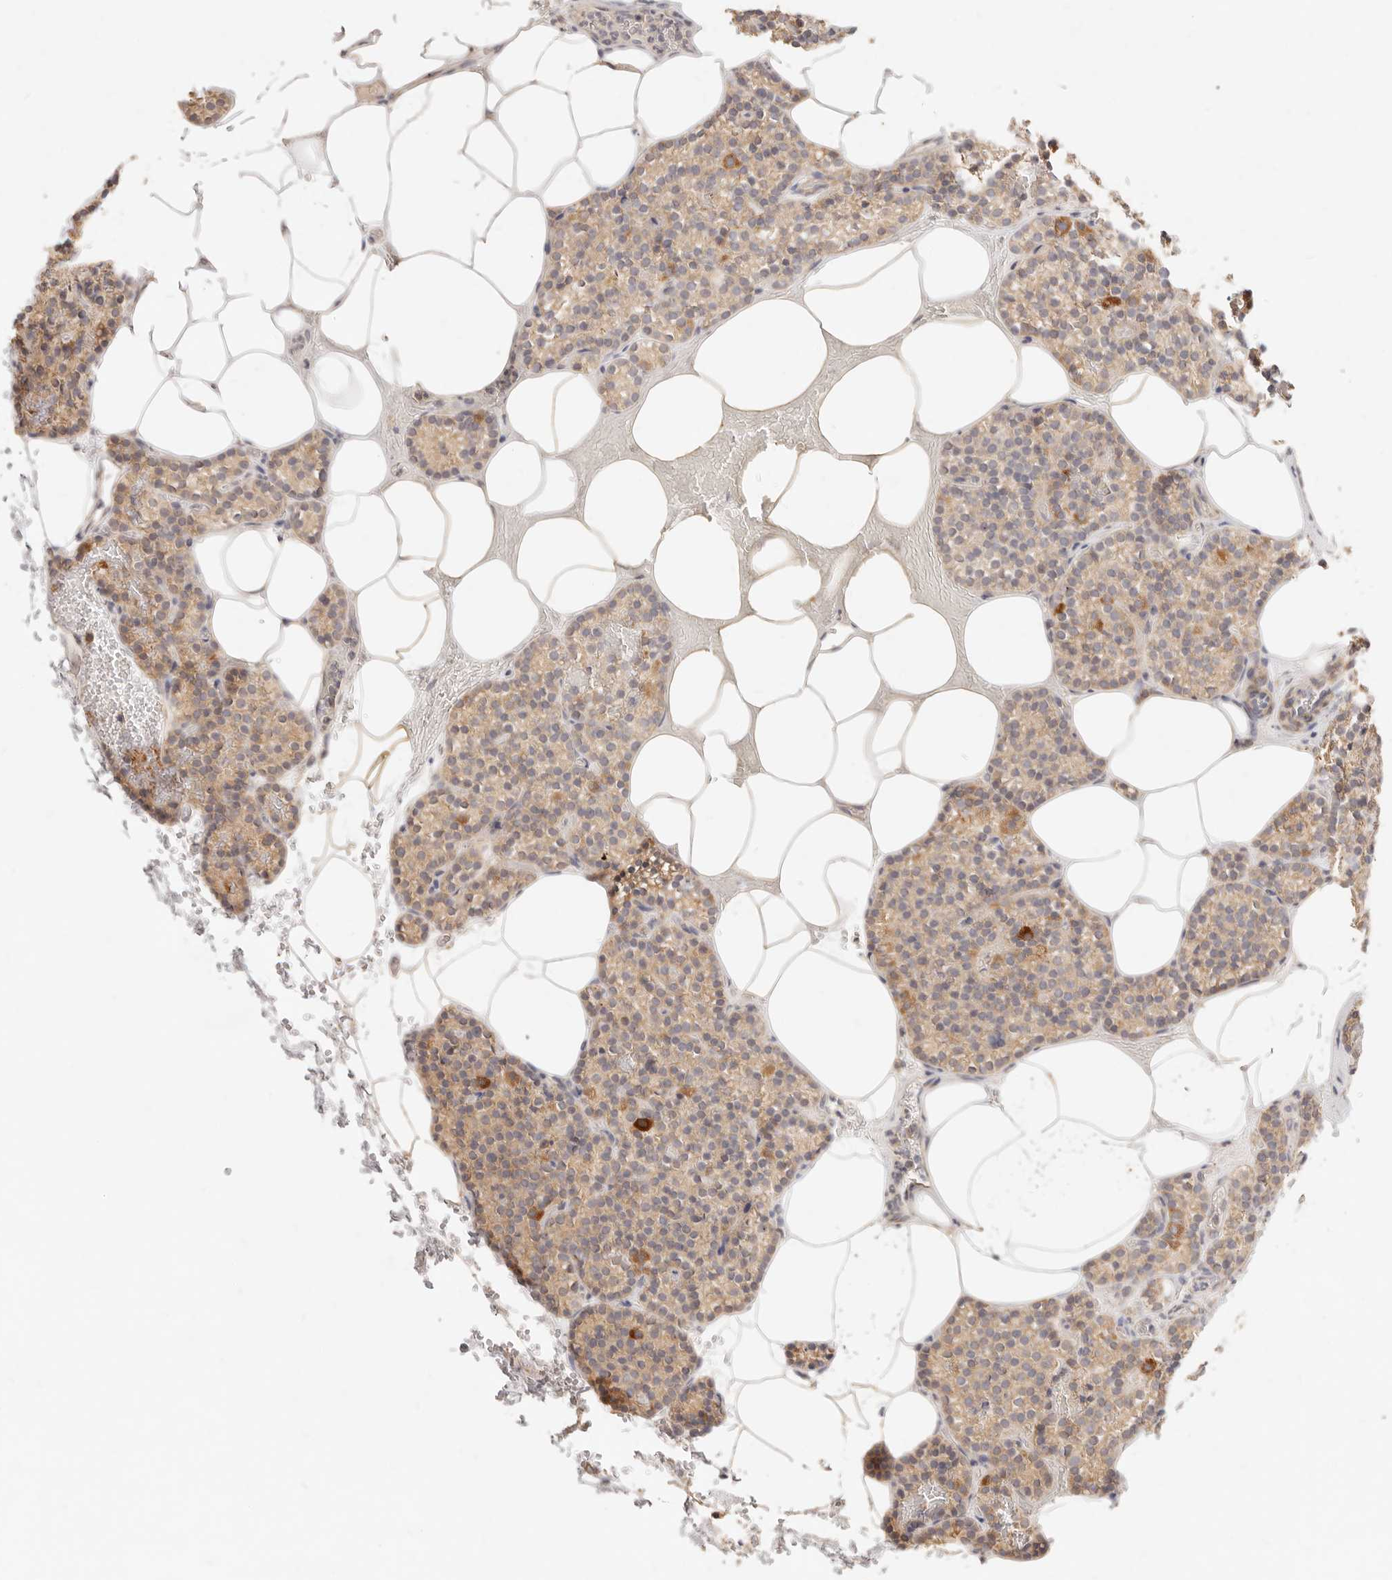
{"staining": {"intensity": "moderate", "quantity": ">75%", "location": "cytoplasmic/membranous"}, "tissue": "parathyroid gland", "cell_type": "Glandular cells", "image_type": "normal", "snomed": [{"axis": "morphology", "description": "Normal tissue, NOS"}, {"axis": "topography", "description": "Parathyroid gland"}], "caption": "About >75% of glandular cells in unremarkable human parathyroid gland reveal moderate cytoplasmic/membranous protein positivity as visualized by brown immunohistochemical staining.", "gene": "RUBCNL", "patient": {"sex": "male", "age": 58}}